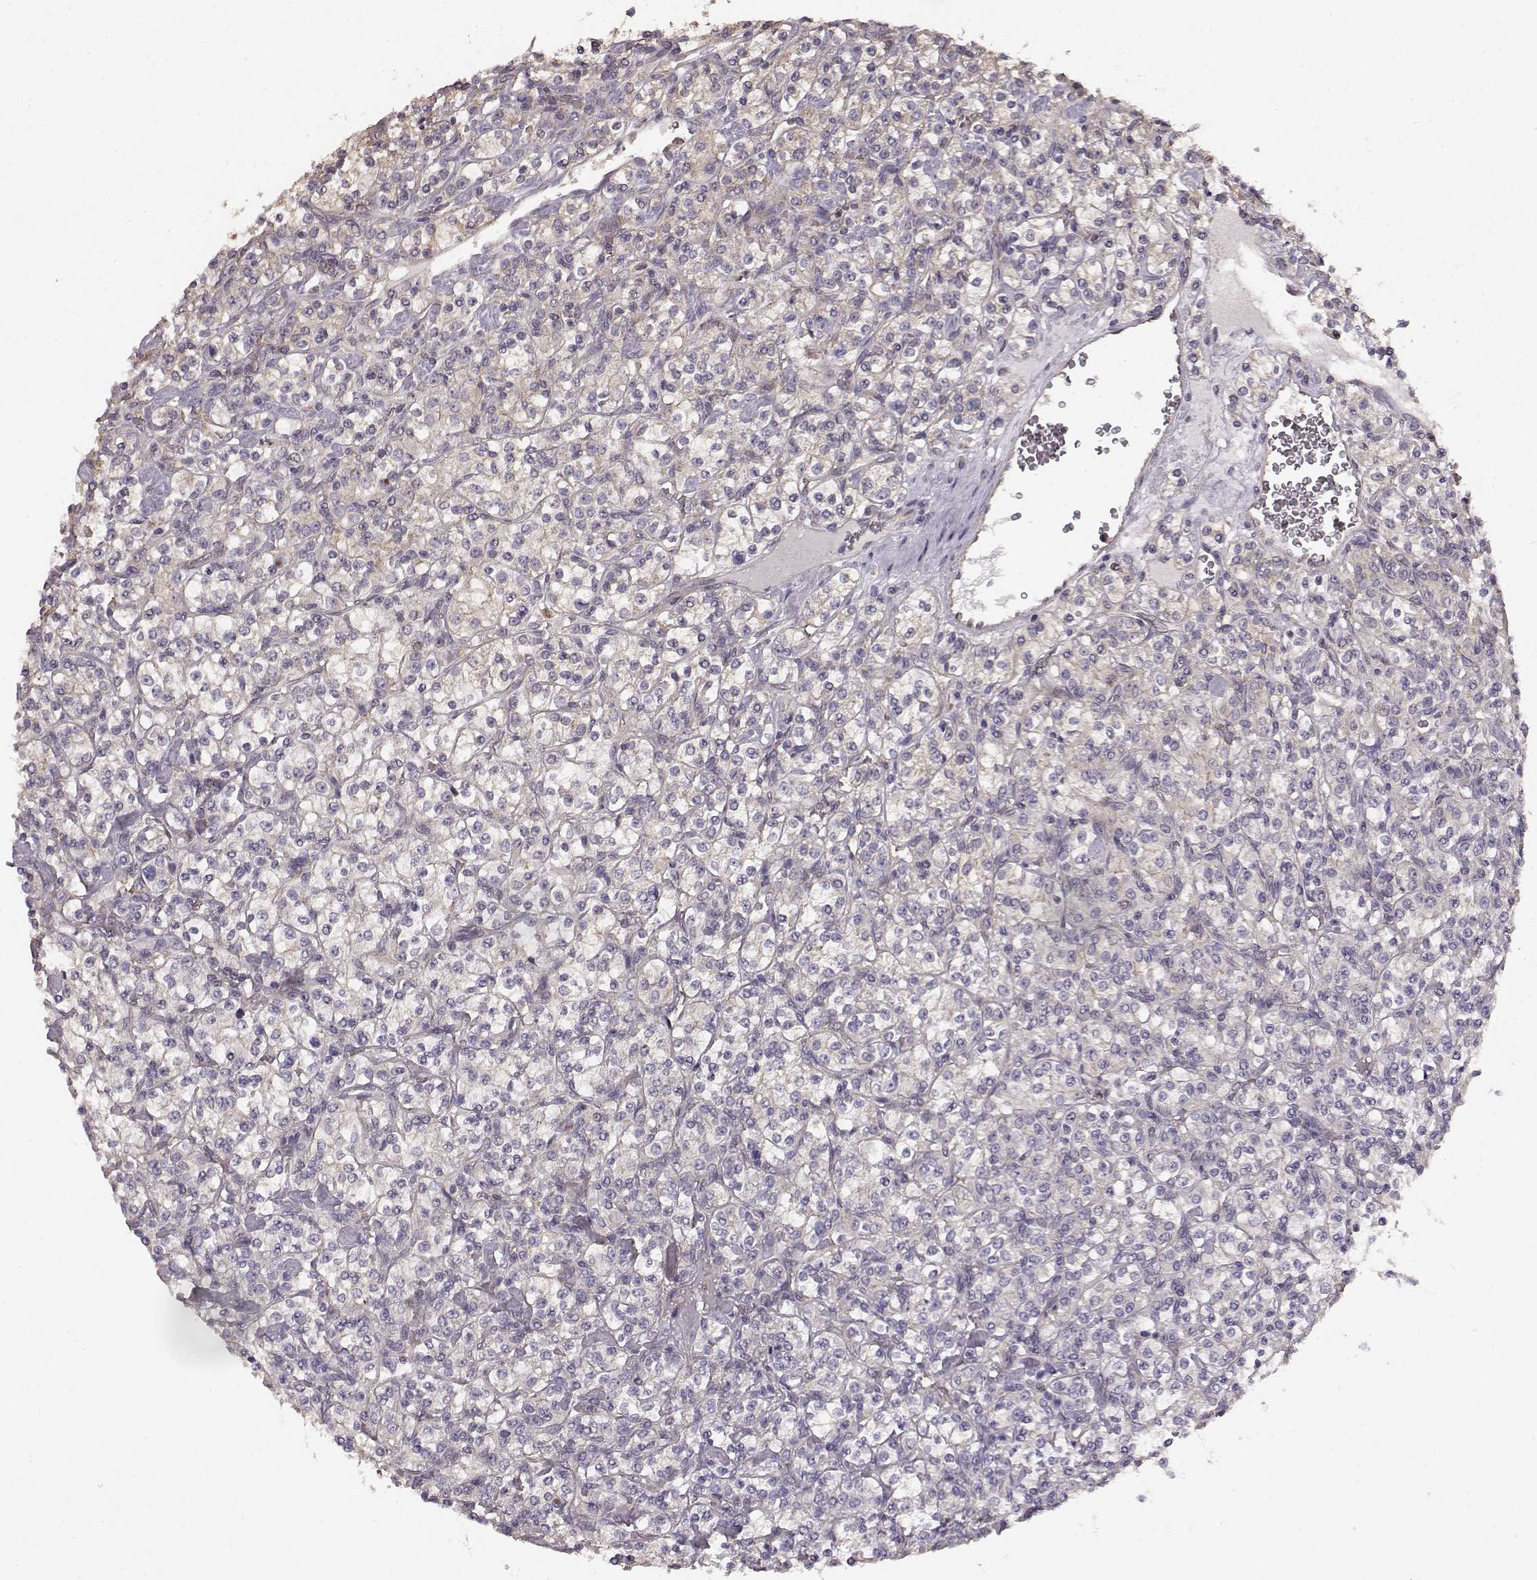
{"staining": {"intensity": "weak", "quantity": "<25%", "location": "cytoplasmic/membranous"}, "tissue": "renal cancer", "cell_type": "Tumor cells", "image_type": "cancer", "snomed": [{"axis": "morphology", "description": "Adenocarcinoma, NOS"}, {"axis": "topography", "description": "Kidney"}], "caption": "Immunohistochemistry micrograph of neoplastic tissue: renal cancer stained with DAB (3,3'-diaminobenzidine) displays no significant protein positivity in tumor cells. (DAB (3,3'-diaminobenzidine) IHC, high magnification).", "gene": "ERBB3", "patient": {"sex": "male", "age": 77}}